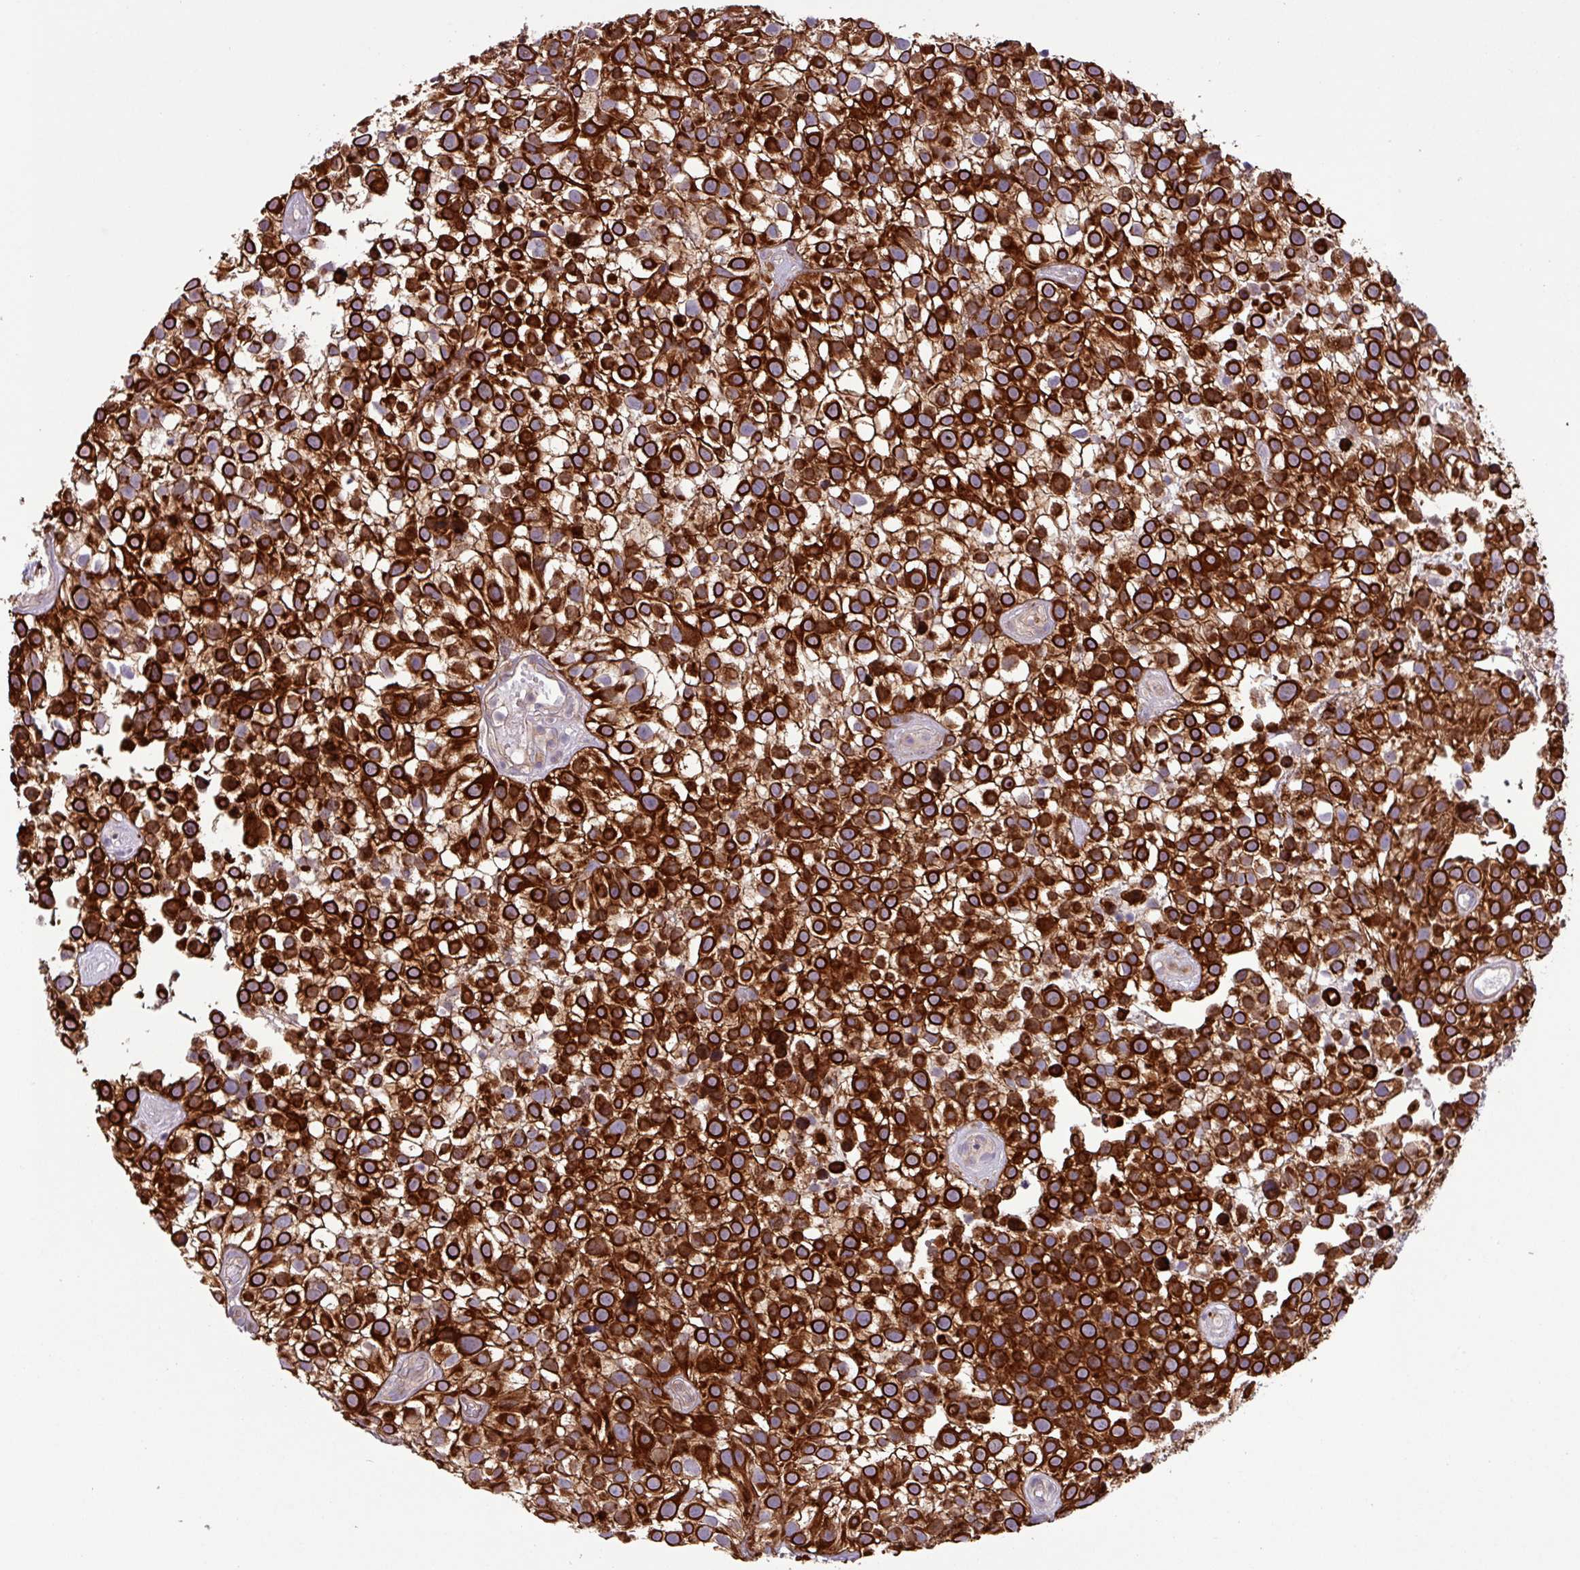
{"staining": {"intensity": "strong", "quantity": ">75%", "location": "cytoplasmic/membranous"}, "tissue": "urothelial cancer", "cell_type": "Tumor cells", "image_type": "cancer", "snomed": [{"axis": "morphology", "description": "Urothelial carcinoma, High grade"}, {"axis": "topography", "description": "Urinary bladder"}], "caption": "Protein staining by immunohistochemistry (IHC) demonstrates strong cytoplasmic/membranous expression in approximately >75% of tumor cells in high-grade urothelial carcinoma.", "gene": "CNTRL", "patient": {"sex": "male", "age": 56}}